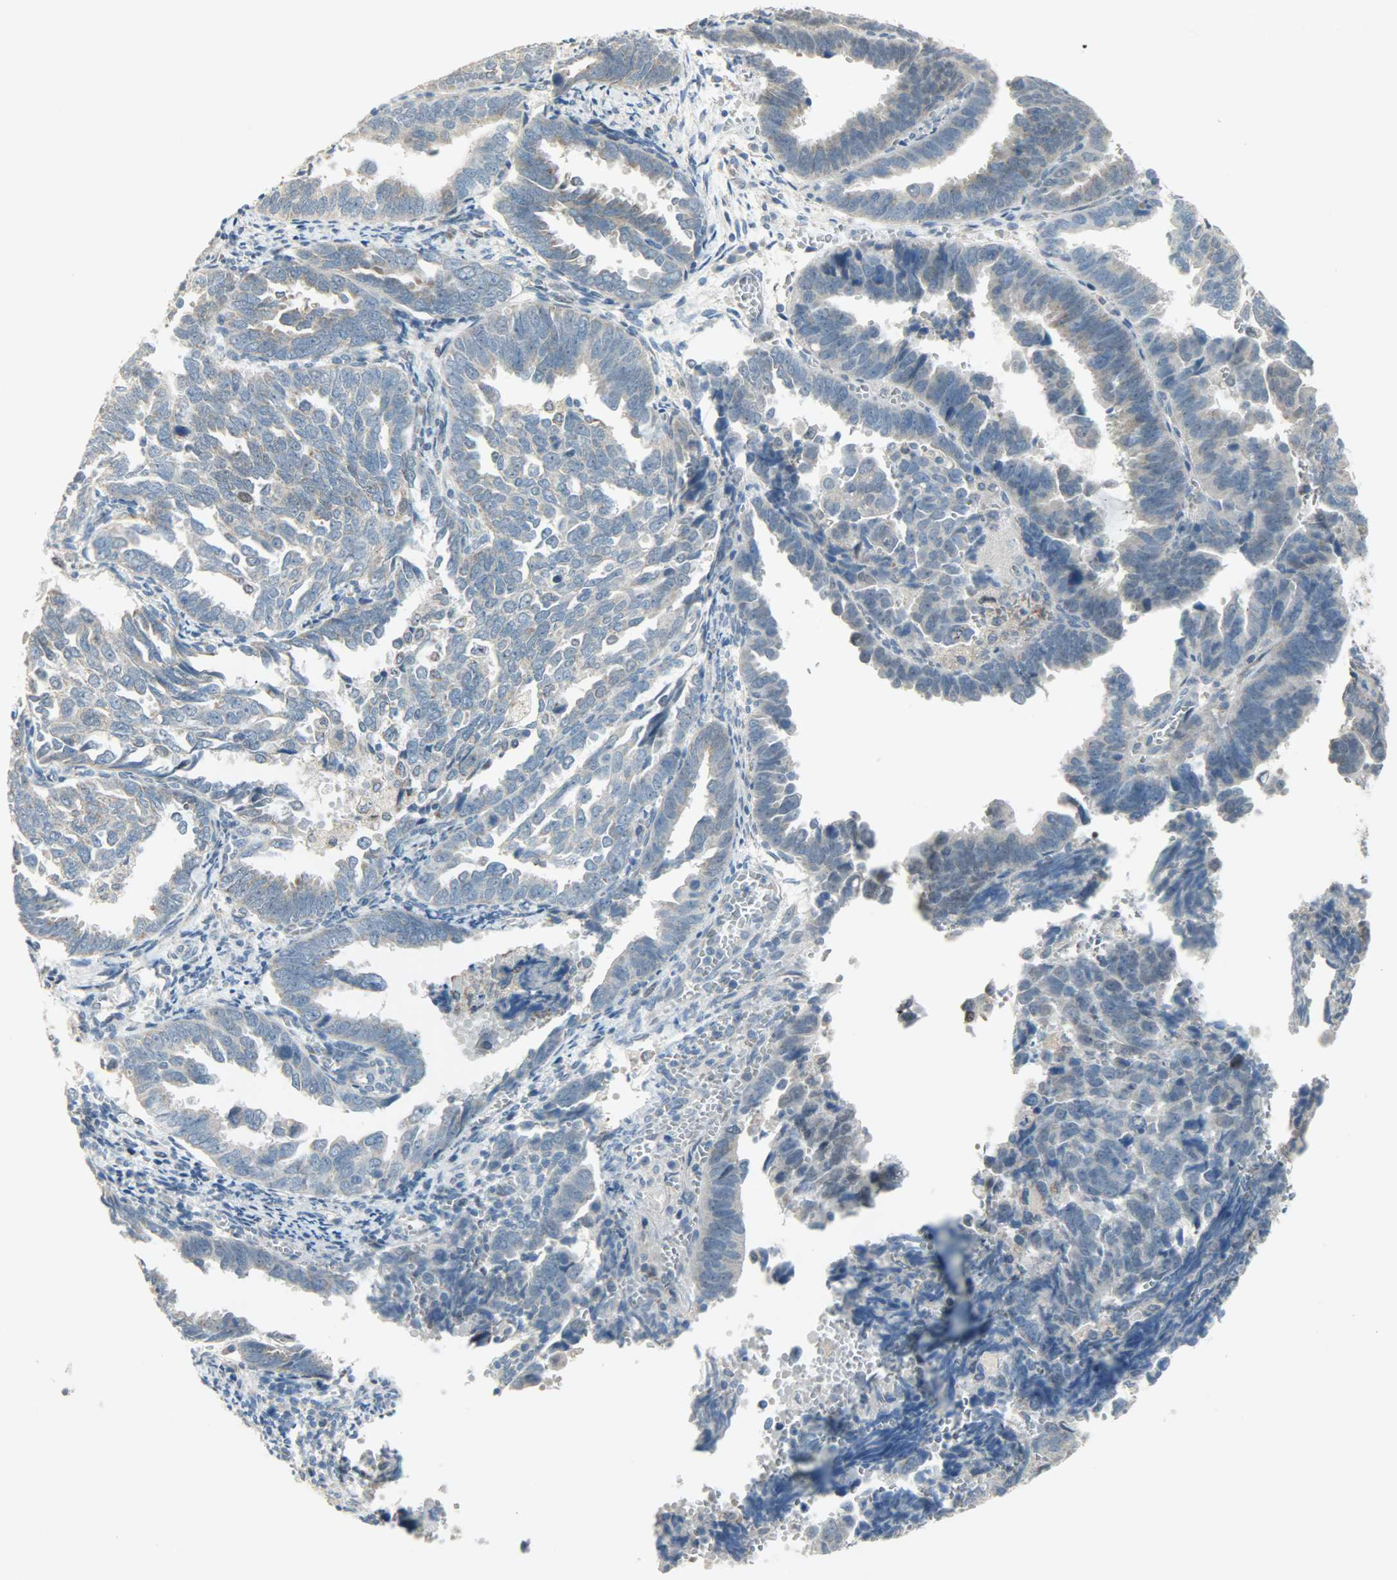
{"staining": {"intensity": "weak", "quantity": "<25%", "location": "cytoplasmic/membranous"}, "tissue": "endometrial cancer", "cell_type": "Tumor cells", "image_type": "cancer", "snomed": [{"axis": "morphology", "description": "Adenocarcinoma, NOS"}, {"axis": "topography", "description": "Endometrium"}], "caption": "Immunohistochemistry (IHC) histopathology image of endometrial cancer (adenocarcinoma) stained for a protein (brown), which reveals no staining in tumor cells.", "gene": "PPP1R1B", "patient": {"sex": "female", "age": 75}}